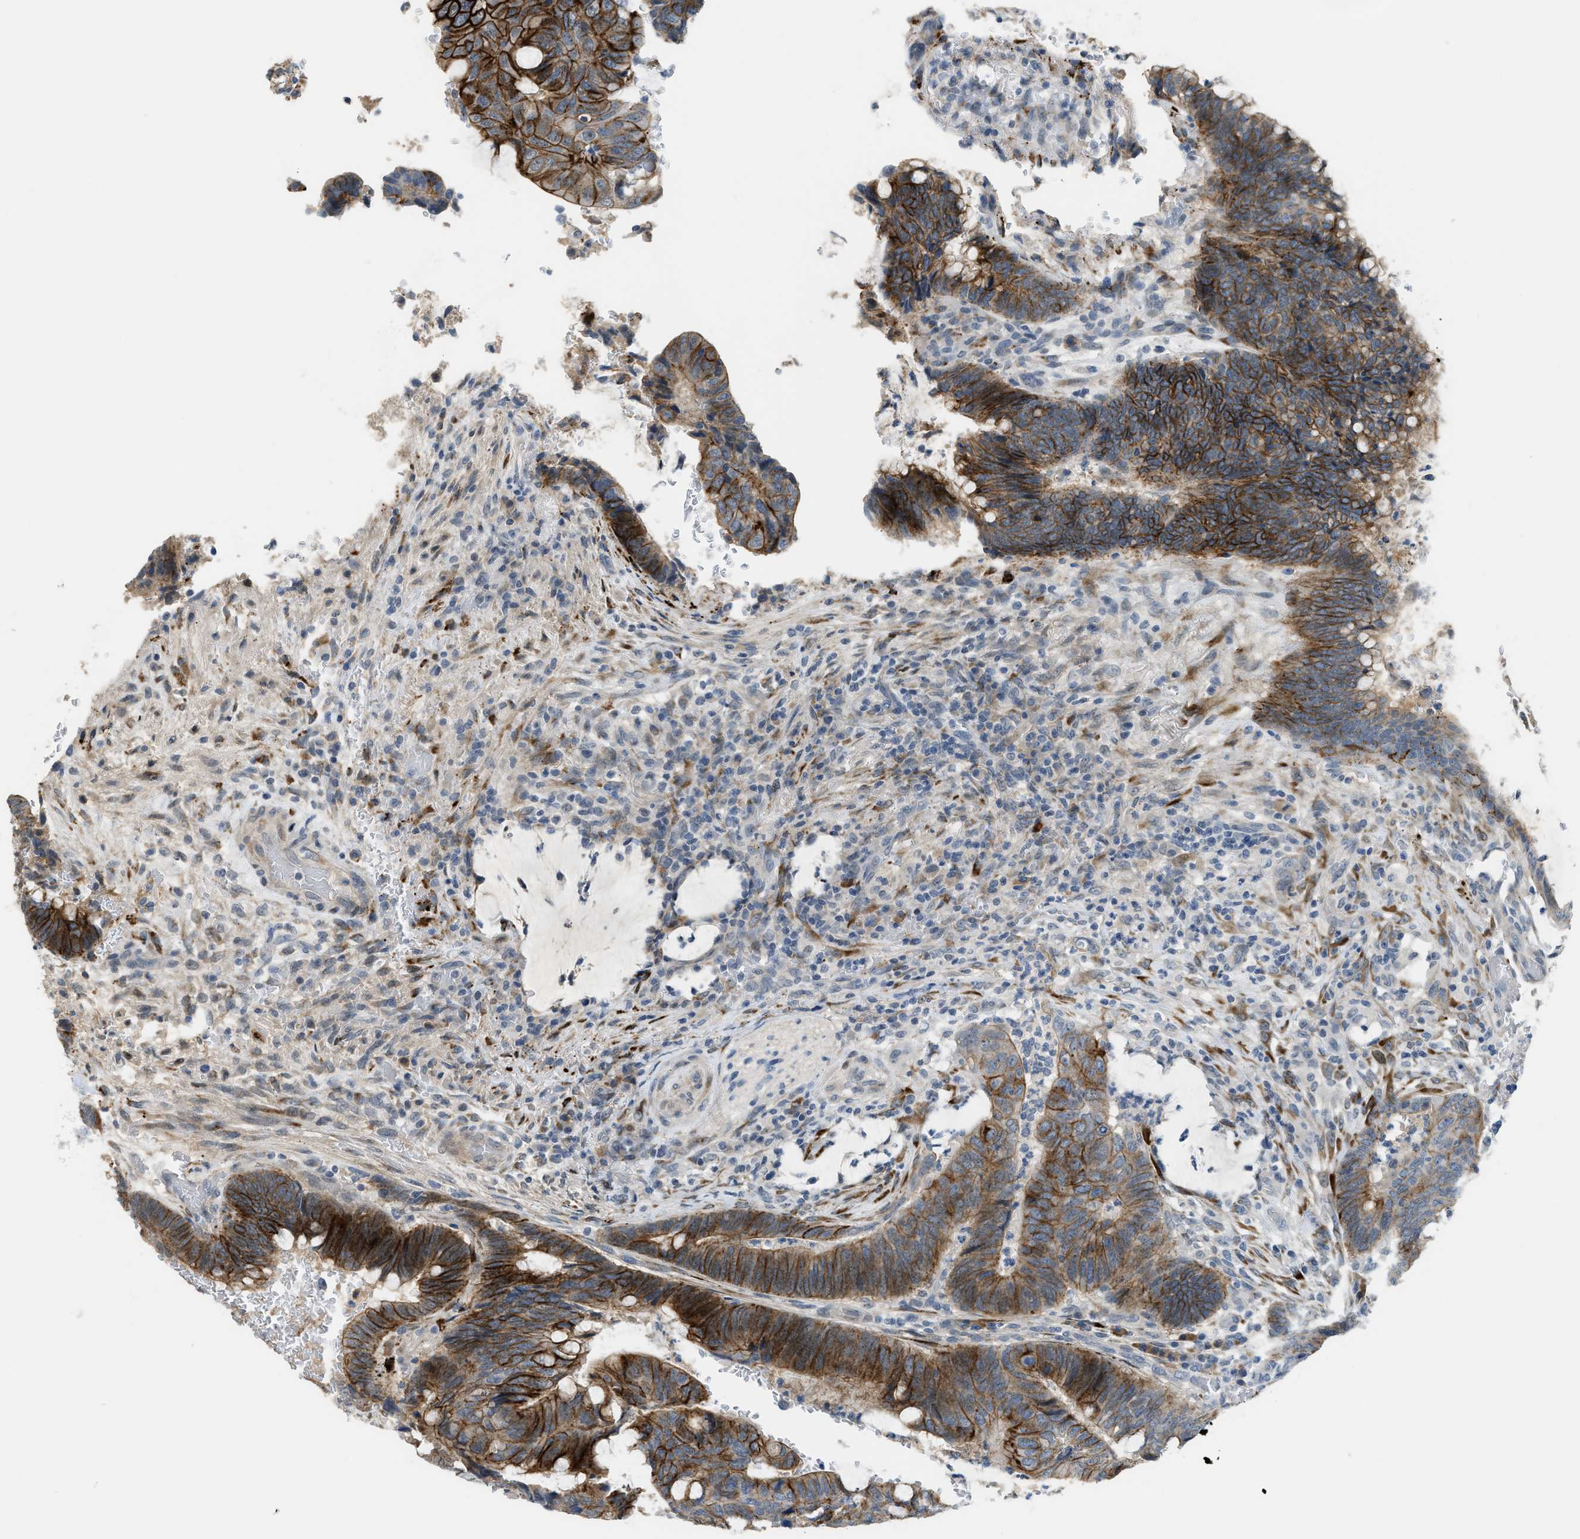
{"staining": {"intensity": "weak", "quantity": ">75%", "location": "cytoplasmic/membranous"}, "tissue": "colorectal cancer", "cell_type": "Tumor cells", "image_type": "cancer", "snomed": [{"axis": "morphology", "description": "Normal tissue, NOS"}, {"axis": "morphology", "description": "Adenocarcinoma, NOS"}, {"axis": "topography", "description": "Rectum"}, {"axis": "topography", "description": "Peripheral nerve tissue"}], "caption": "Adenocarcinoma (colorectal) tissue reveals weak cytoplasmic/membranous positivity in approximately >75% of tumor cells", "gene": "TMEM154", "patient": {"sex": "male", "age": 92}}